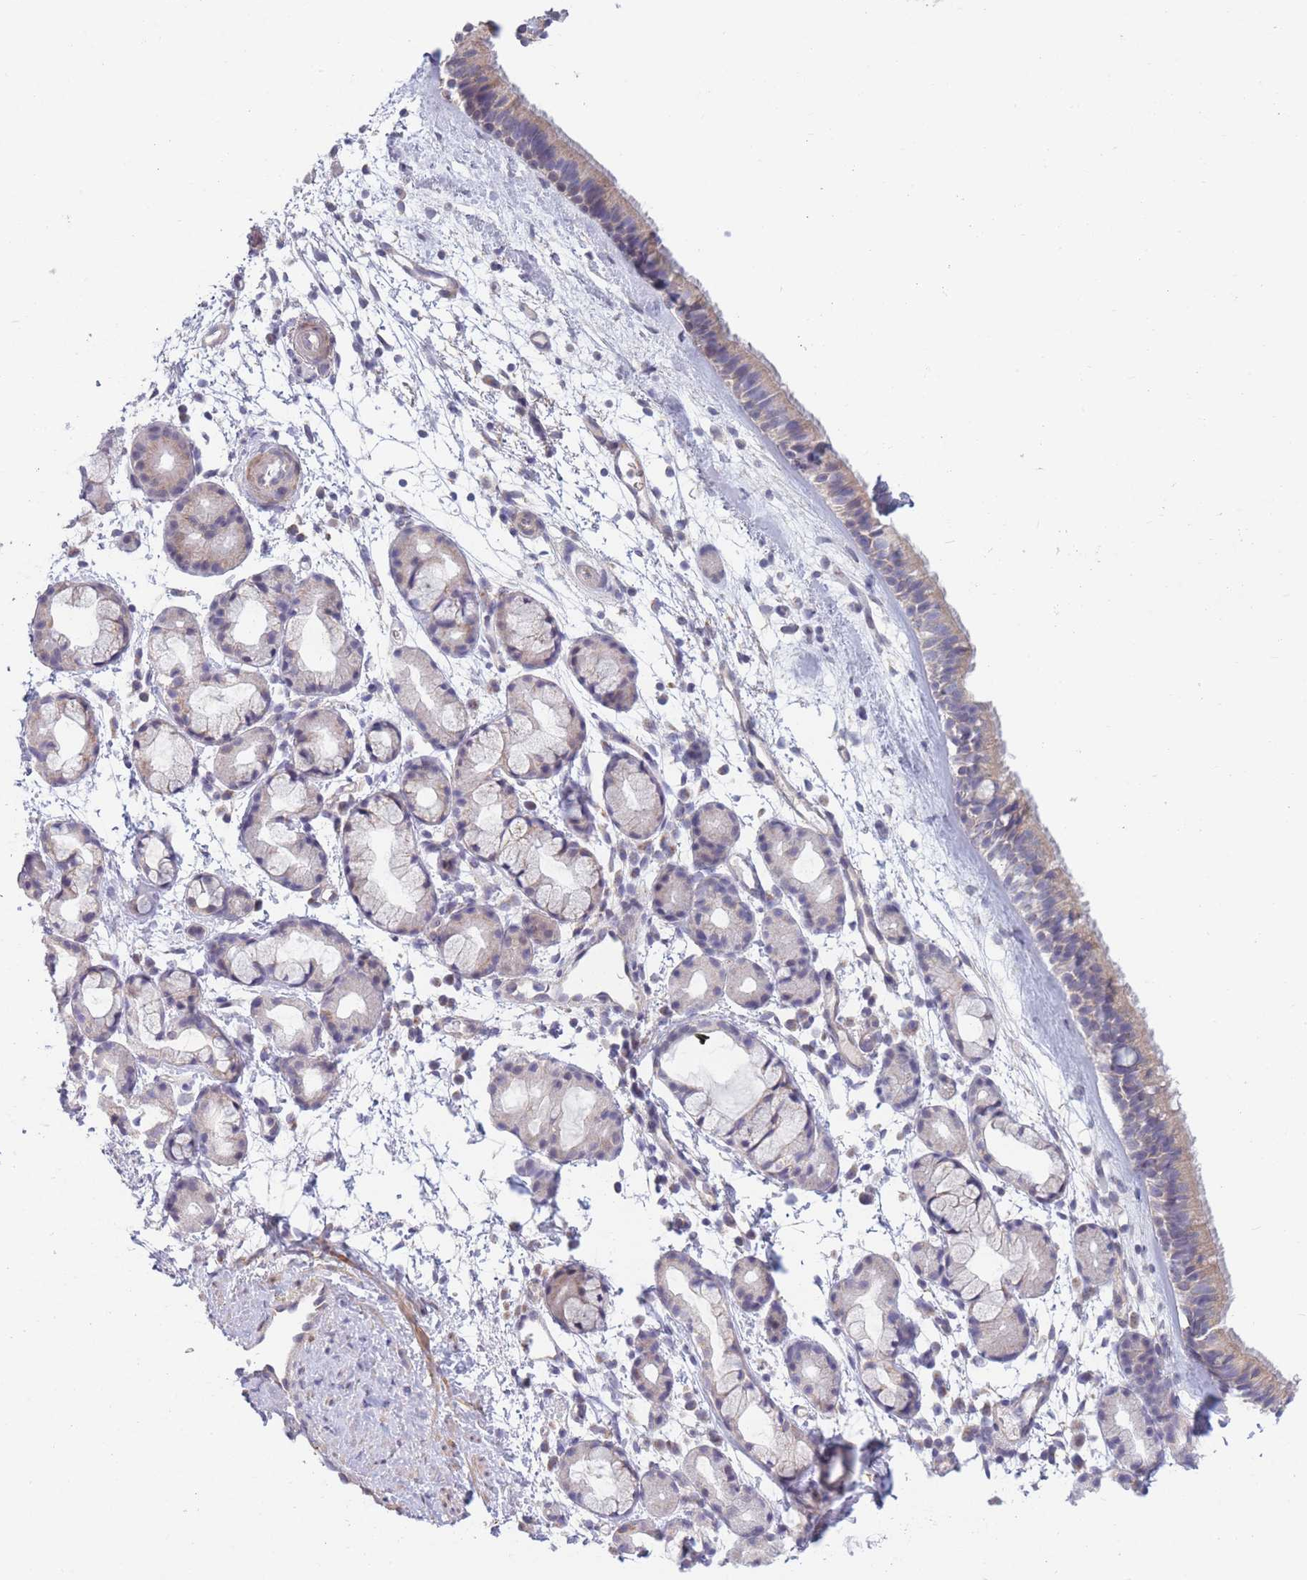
{"staining": {"intensity": "moderate", "quantity": "<25%", "location": "cytoplasmic/membranous,nuclear"}, "tissue": "nasopharynx", "cell_type": "Respiratory epithelial cells", "image_type": "normal", "snomed": [{"axis": "morphology", "description": "Normal tissue, NOS"}, {"axis": "topography", "description": "Nasopharynx"}], "caption": "Immunohistochemistry staining of unremarkable nasopharynx, which displays low levels of moderate cytoplasmic/membranous,nuclear positivity in approximately <25% of respiratory epithelial cells indicating moderate cytoplasmic/membranous,nuclear protein staining. The staining was performed using DAB (brown) for protein detection and nuclei were counterstained in hematoxylin (blue).", "gene": "CCNQ", "patient": {"sex": "female", "age": 81}}